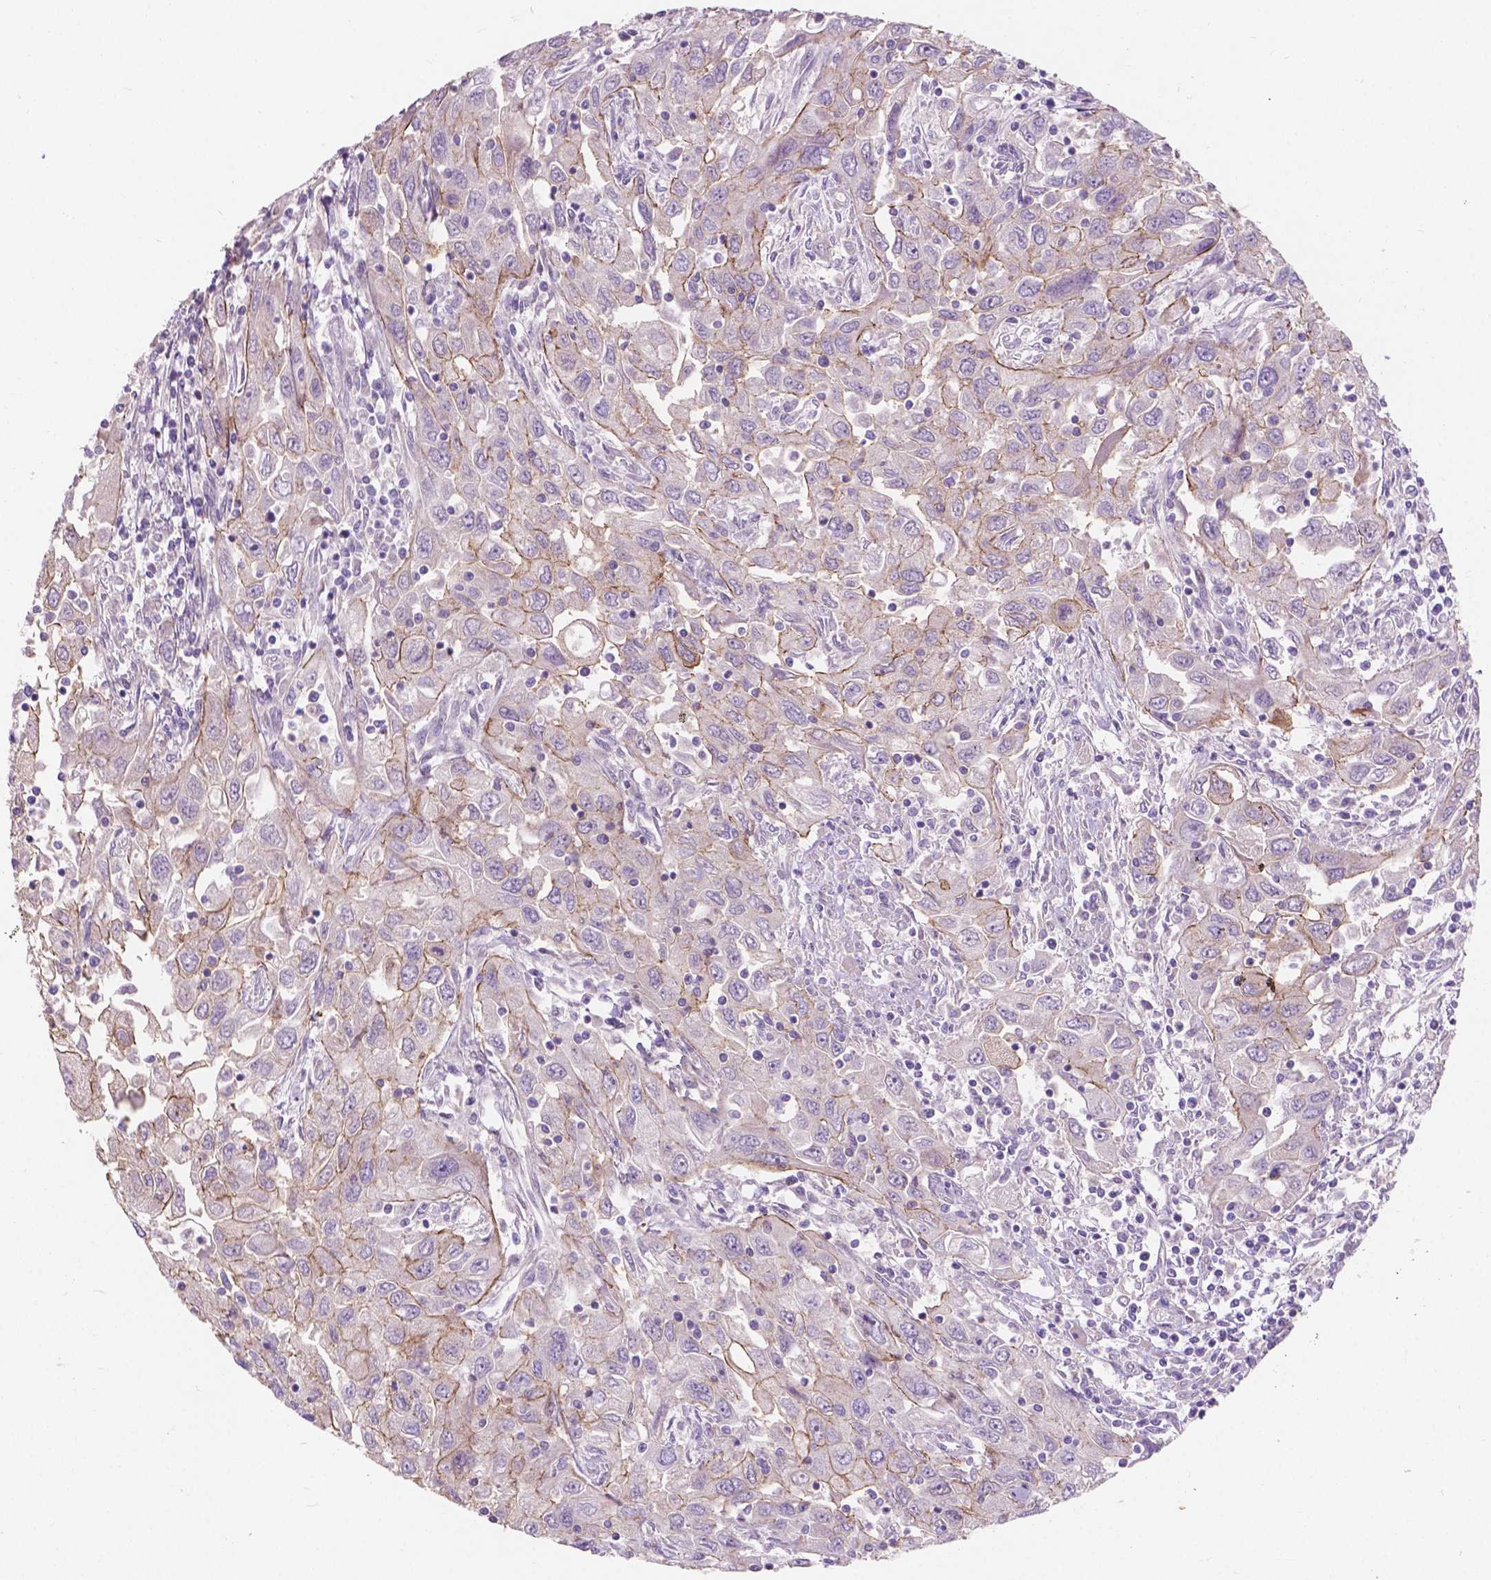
{"staining": {"intensity": "weak", "quantity": "25%-75%", "location": "cytoplasmic/membranous"}, "tissue": "urothelial cancer", "cell_type": "Tumor cells", "image_type": "cancer", "snomed": [{"axis": "morphology", "description": "Urothelial carcinoma, High grade"}, {"axis": "topography", "description": "Urinary bladder"}], "caption": "IHC of human high-grade urothelial carcinoma shows low levels of weak cytoplasmic/membranous positivity in about 25%-75% of tumor cells.", "gene": "MYH14", "patient": {"sex": "male", "age": 76}}